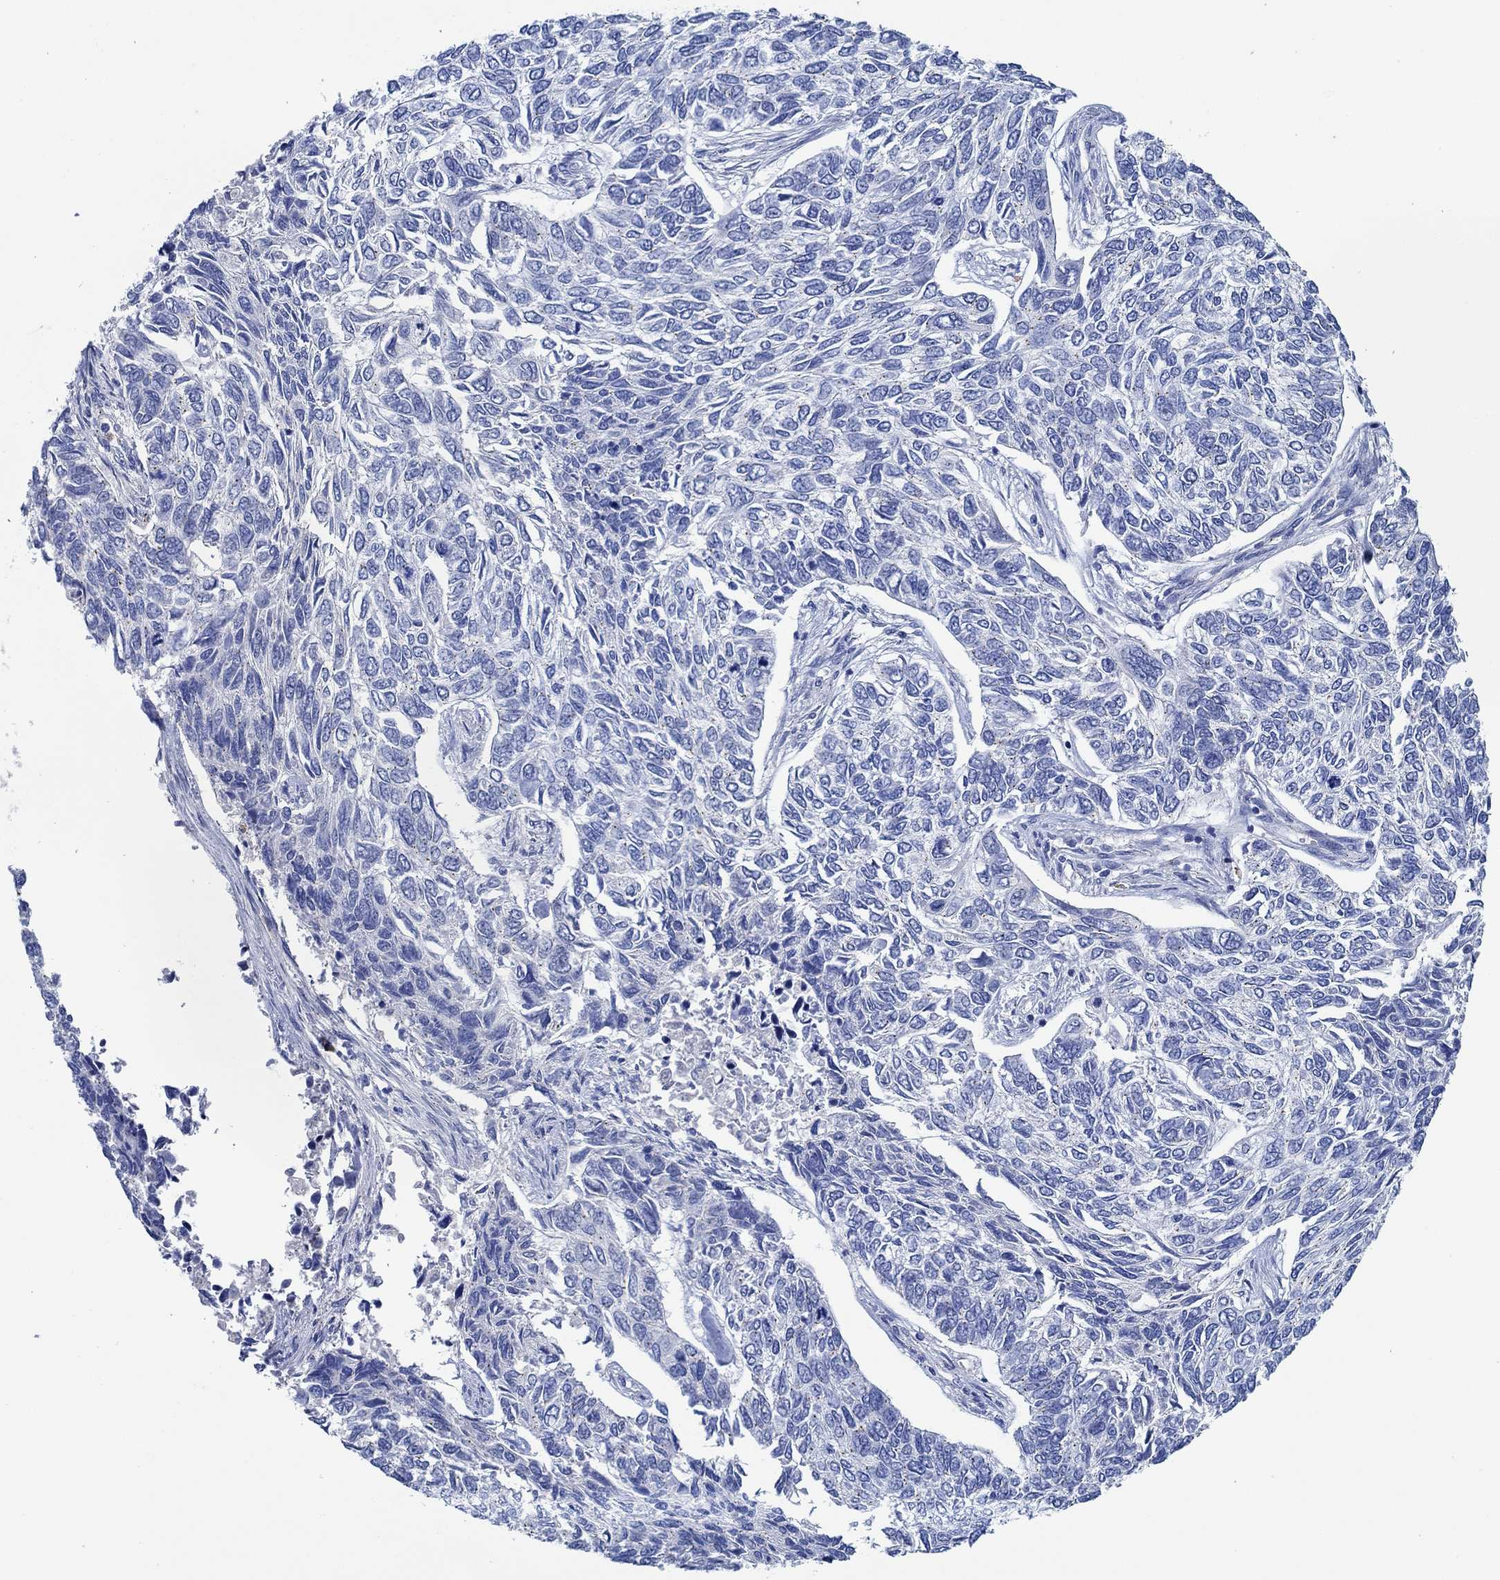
{"staining": {"intensity": "negative", "quantity": "none", "location": "none"}, "tissue": "skin cancer", "cell_type": "Tumor cells", "image_type": "cancer", "snomed": [{"axis": "morphology", "description": "Basal cell carcinoma"}, {"axis": "topography", "description": "Skin"}], "caption": "Tumor cells show no significant protein expression in skin cancer (basal cell carcinoma). The staining was performed using DAB to visualize the protein expression in brown, while the nuclei were stained in blue with hematoxylin (Magnification: 20x).", "gene": "CPM", "patient": {"sex": "female", "age": 65}}